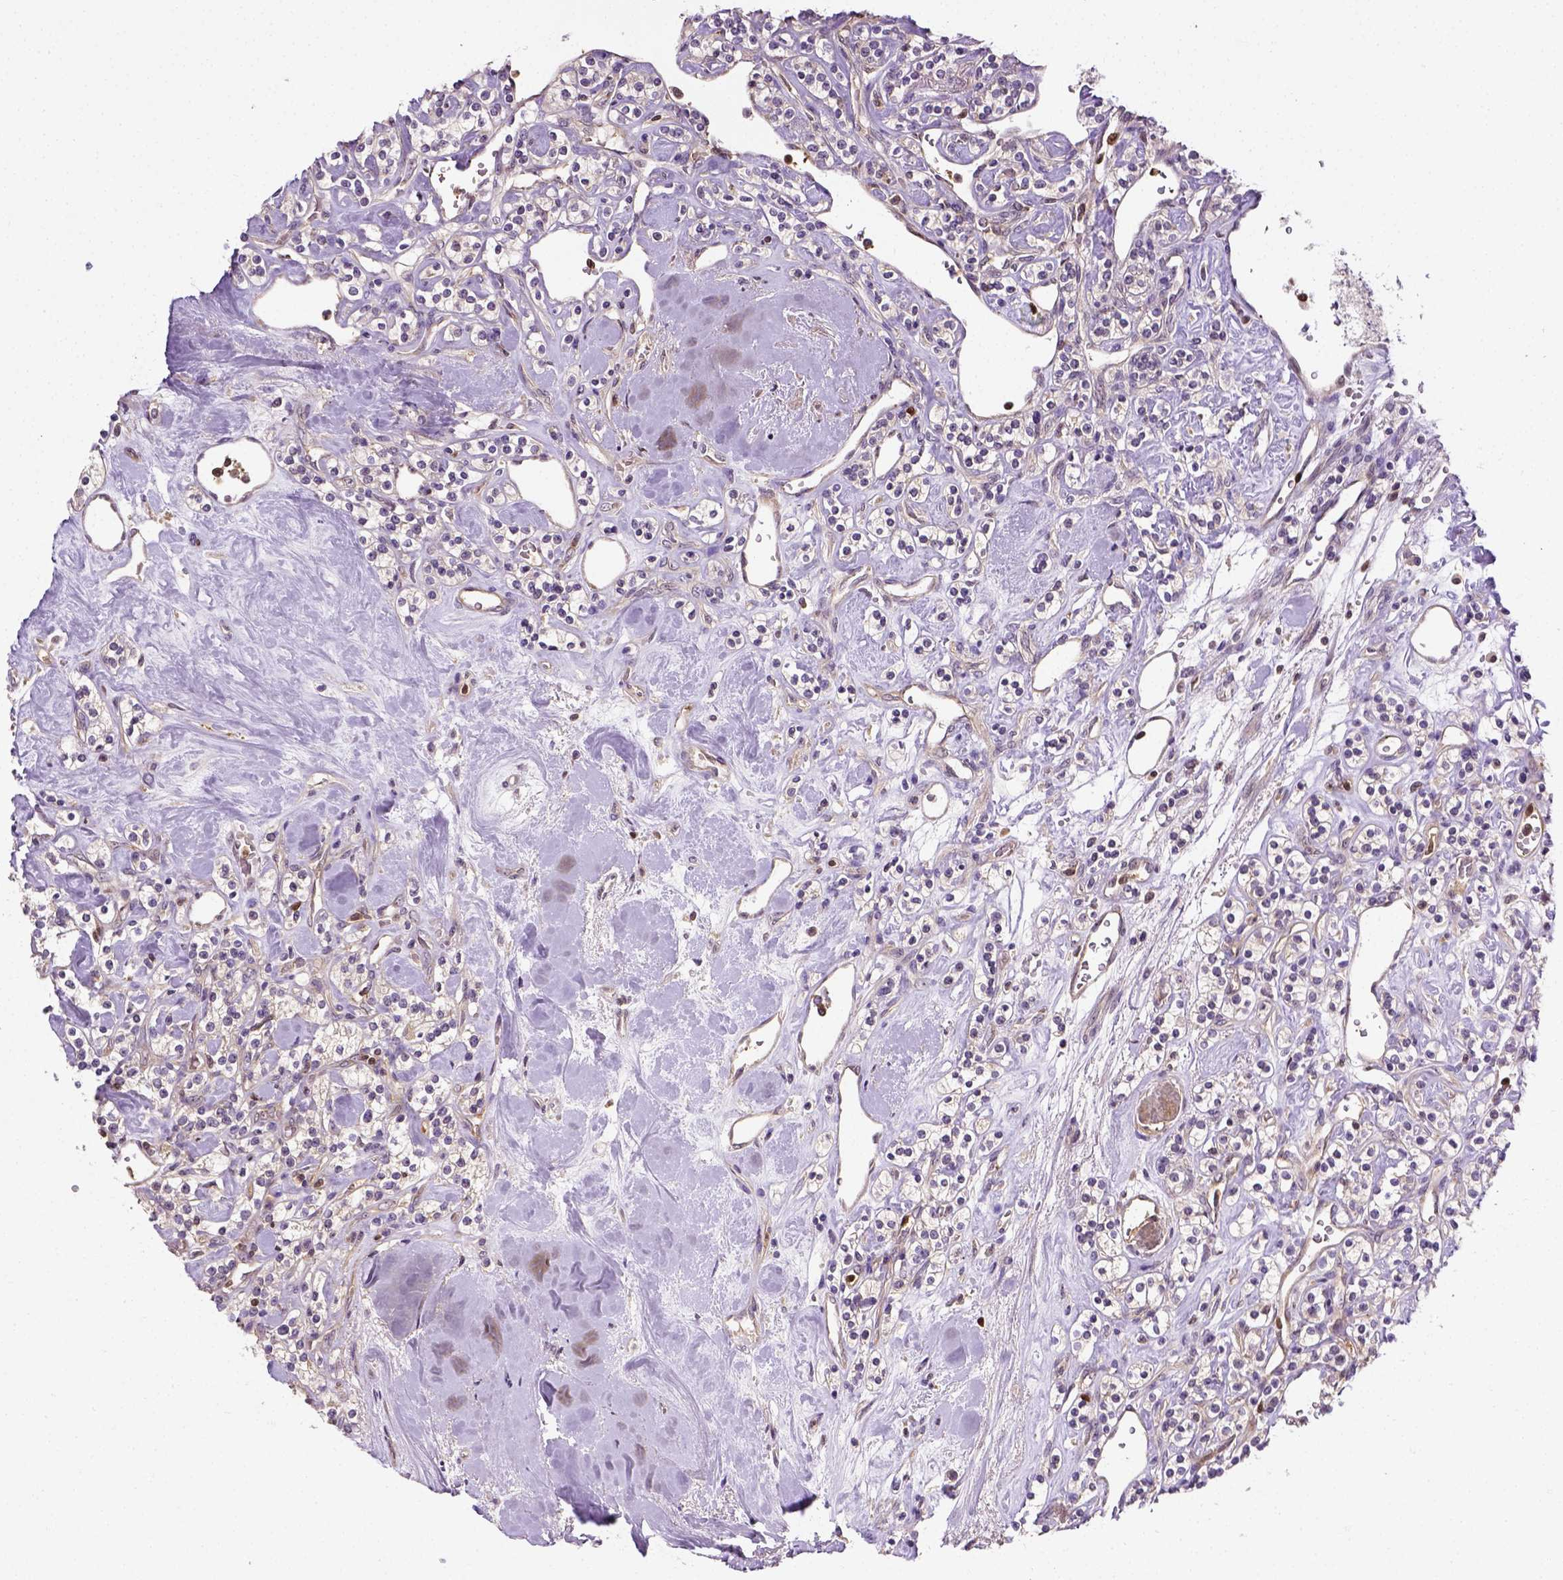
{"staining": {"intensity": "negative", "quantity": "none", "location": "none"}, "tissue": "renal cancer", "cell_type": "Tumor cells", "image_type": "cancer", "snomed": [{"axis": "morphology", "description": "Adenocarcinoma, NOS"}, {"axis": "topography", "description": "Kidney"}], "caption": "This is an immunohistochemistry (IHC) image of renal cancer. There is no expression in tumor cells.", "gene": "MATK", "patient": {"sex": "male", "age": 77}}